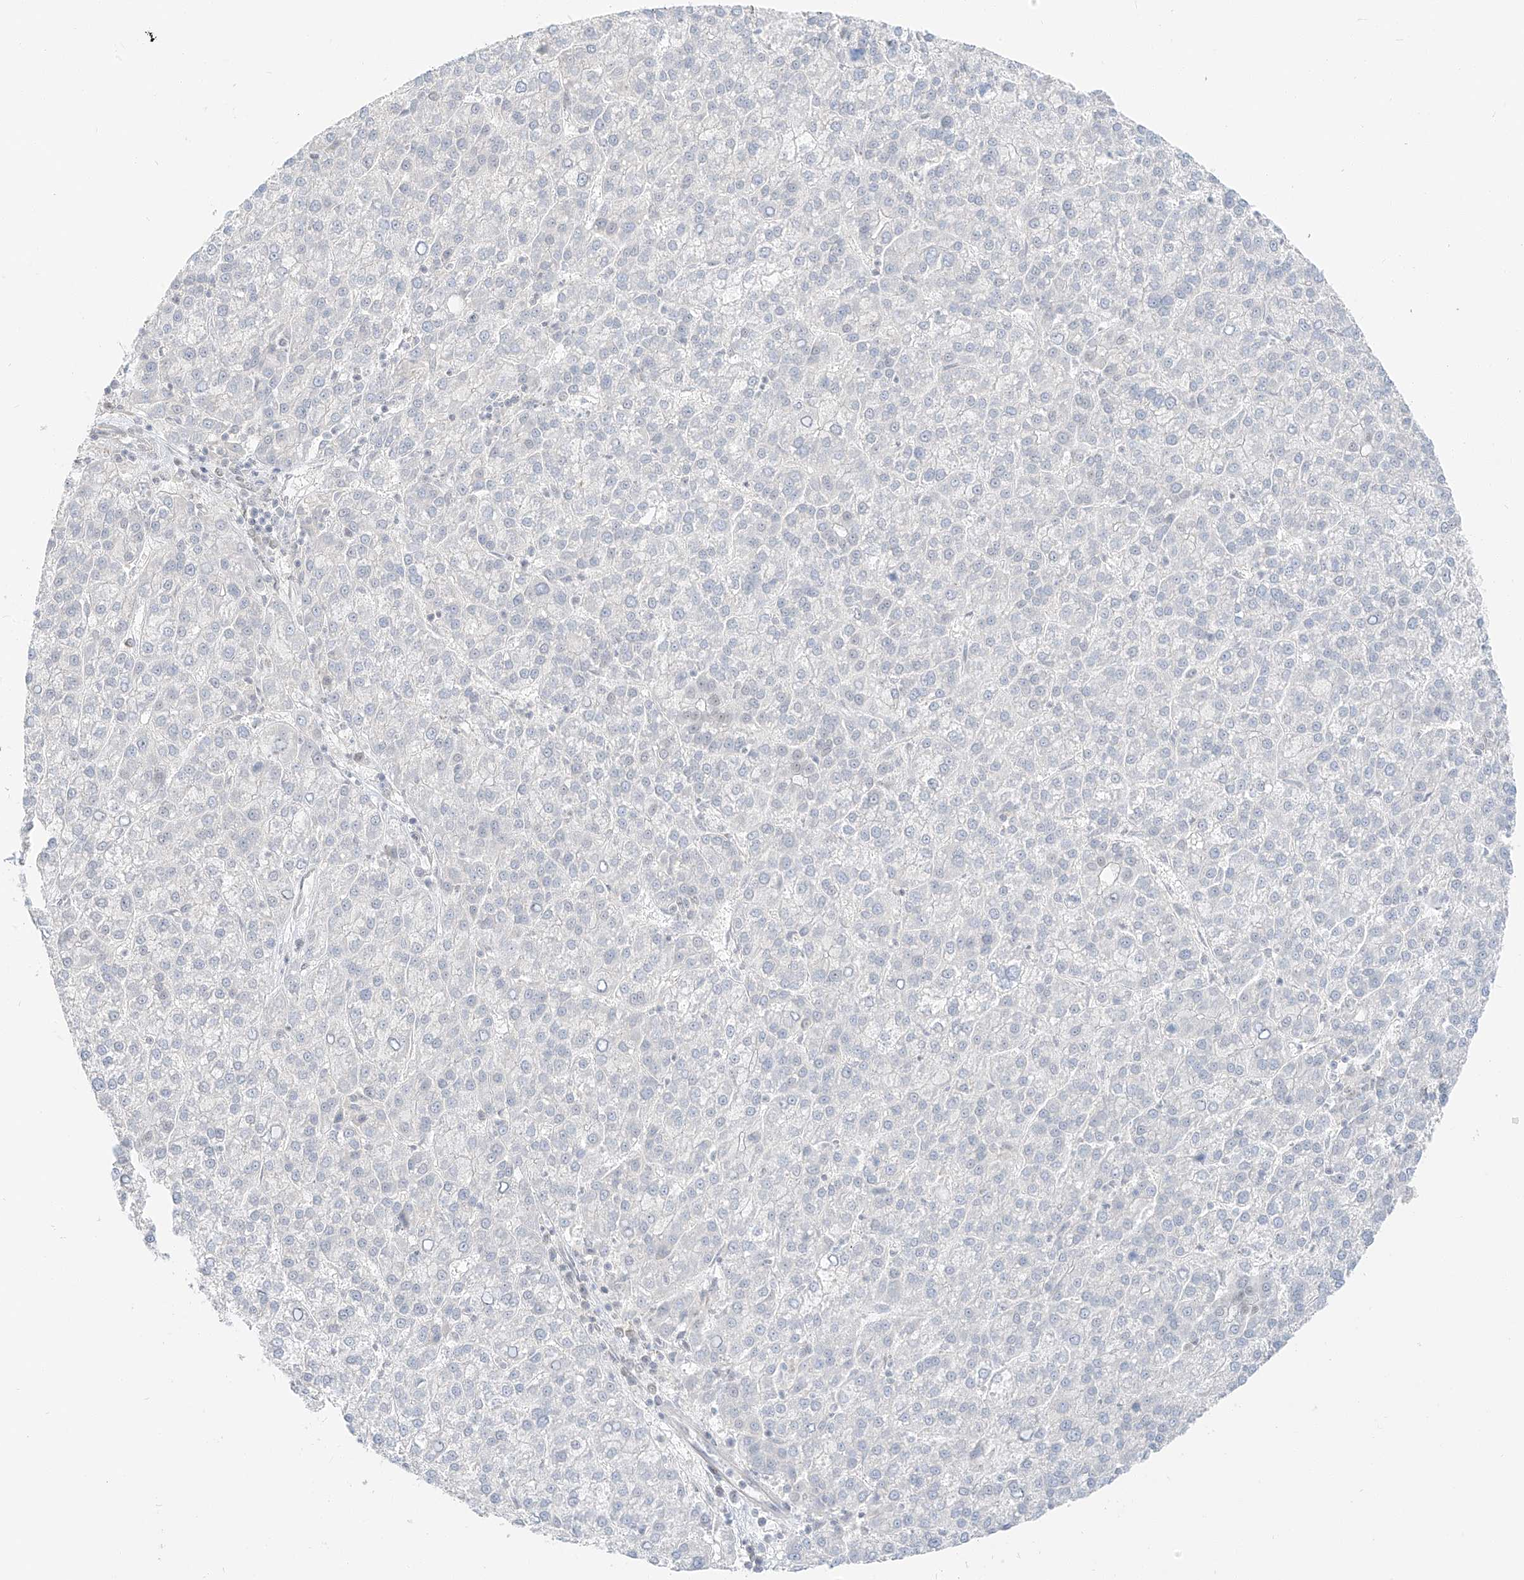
{"staining": {"intensity": "negative", "quantity": "none", "location": "none"}, "tissue": "liver cancer", "cell_type": "Tumor cells", "image_type": "cancer", "snomed": [{"axis": "morphology", "description": "Carcinoma, Hepatocellular, NOS"}, {"axis": "topography", "description": "Liver"}], "caption": "High power microscopy micrograph of an immunohistochemistry image of liver cancer (hepatocellular carcinoma), revealing no significant staining in tumor cells.", "gene": "ZNF774", "patient": {"sex": "female", "age": 58}}